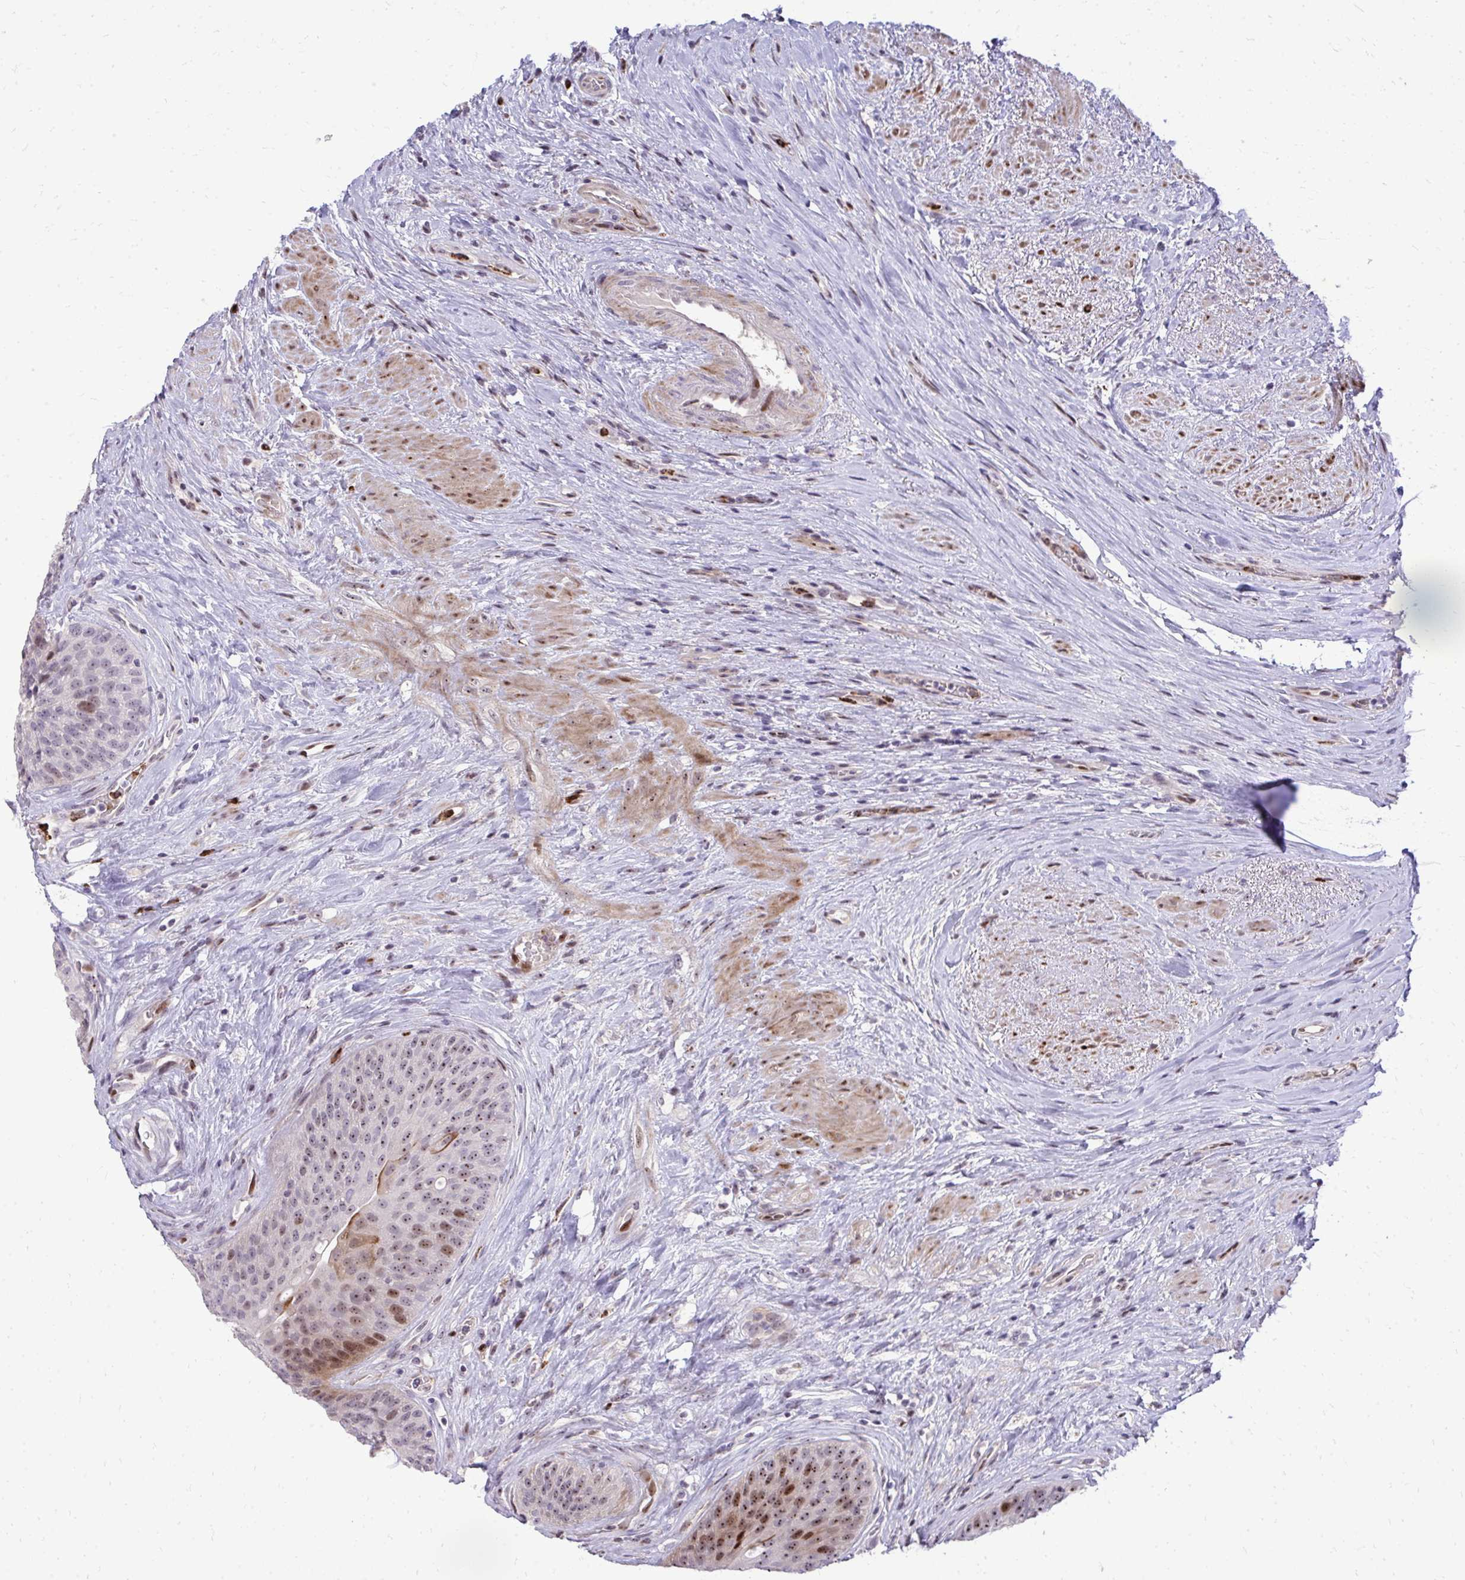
{"staining": {"intensity": "moderate", "quantity": "25%-75%", "location": "nuclear"}, "tissue": "urinary bladder", "cell_type": "Urothelial cells", "image_type": "normal", "snomed": [{"axis": "morphology", "description": "Normal tissue, NOS"}, {"axis": "topography", "description": "Urinary bladder"}], "caption": "Immunohistochemistry (IHC) micrograph of benign urinary bladder: urinary bladder stained using immunohistochemistry (IHC) shows medium levels of moderate protein expression localized specifically in the nuclear of urothelial cells, appearing as a nuclear brown color.", "gene": "DLX4", "patient": {"sex": "female", "age": 56}}